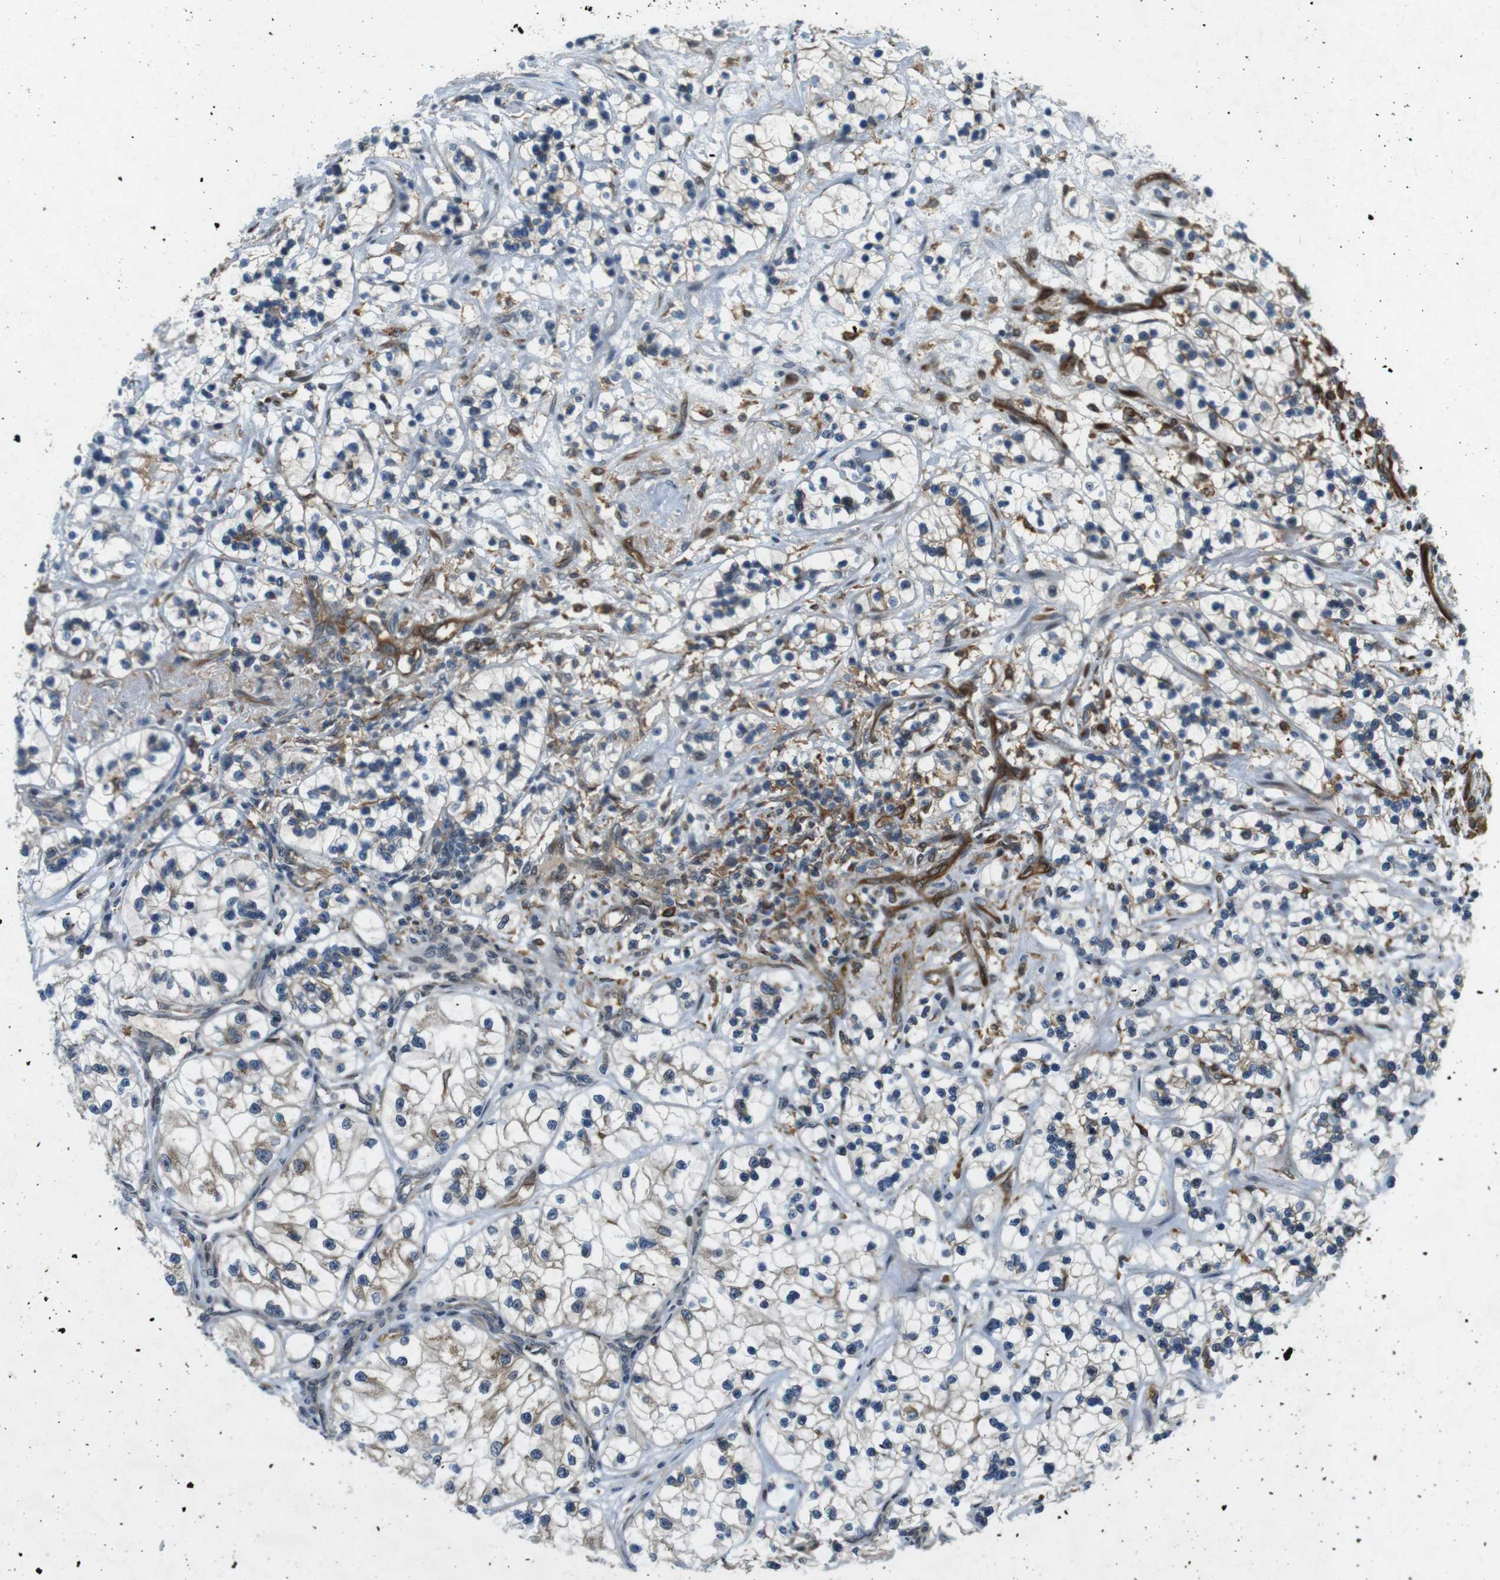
{"staining": {"intensity": "moderate", "quantity": "<25%", "location": "cytoplasmic/membranous"}, "tissue": "renal cancer", "cell_type": "Tumor cells", "image_type": "cancer", "snomed": [{"axis": "morphology", "description": "Adenocarcinoma, NOS"}, {"axis": "topography", "description": "Kidney"}], "caption": "A brown stain labels moderate cytoplasmic/membranous staining of a protein in human renal adenocarcinoma tumor cells.", "gene": "PALD1", "patient": {"sex": "female", "age": 57}}